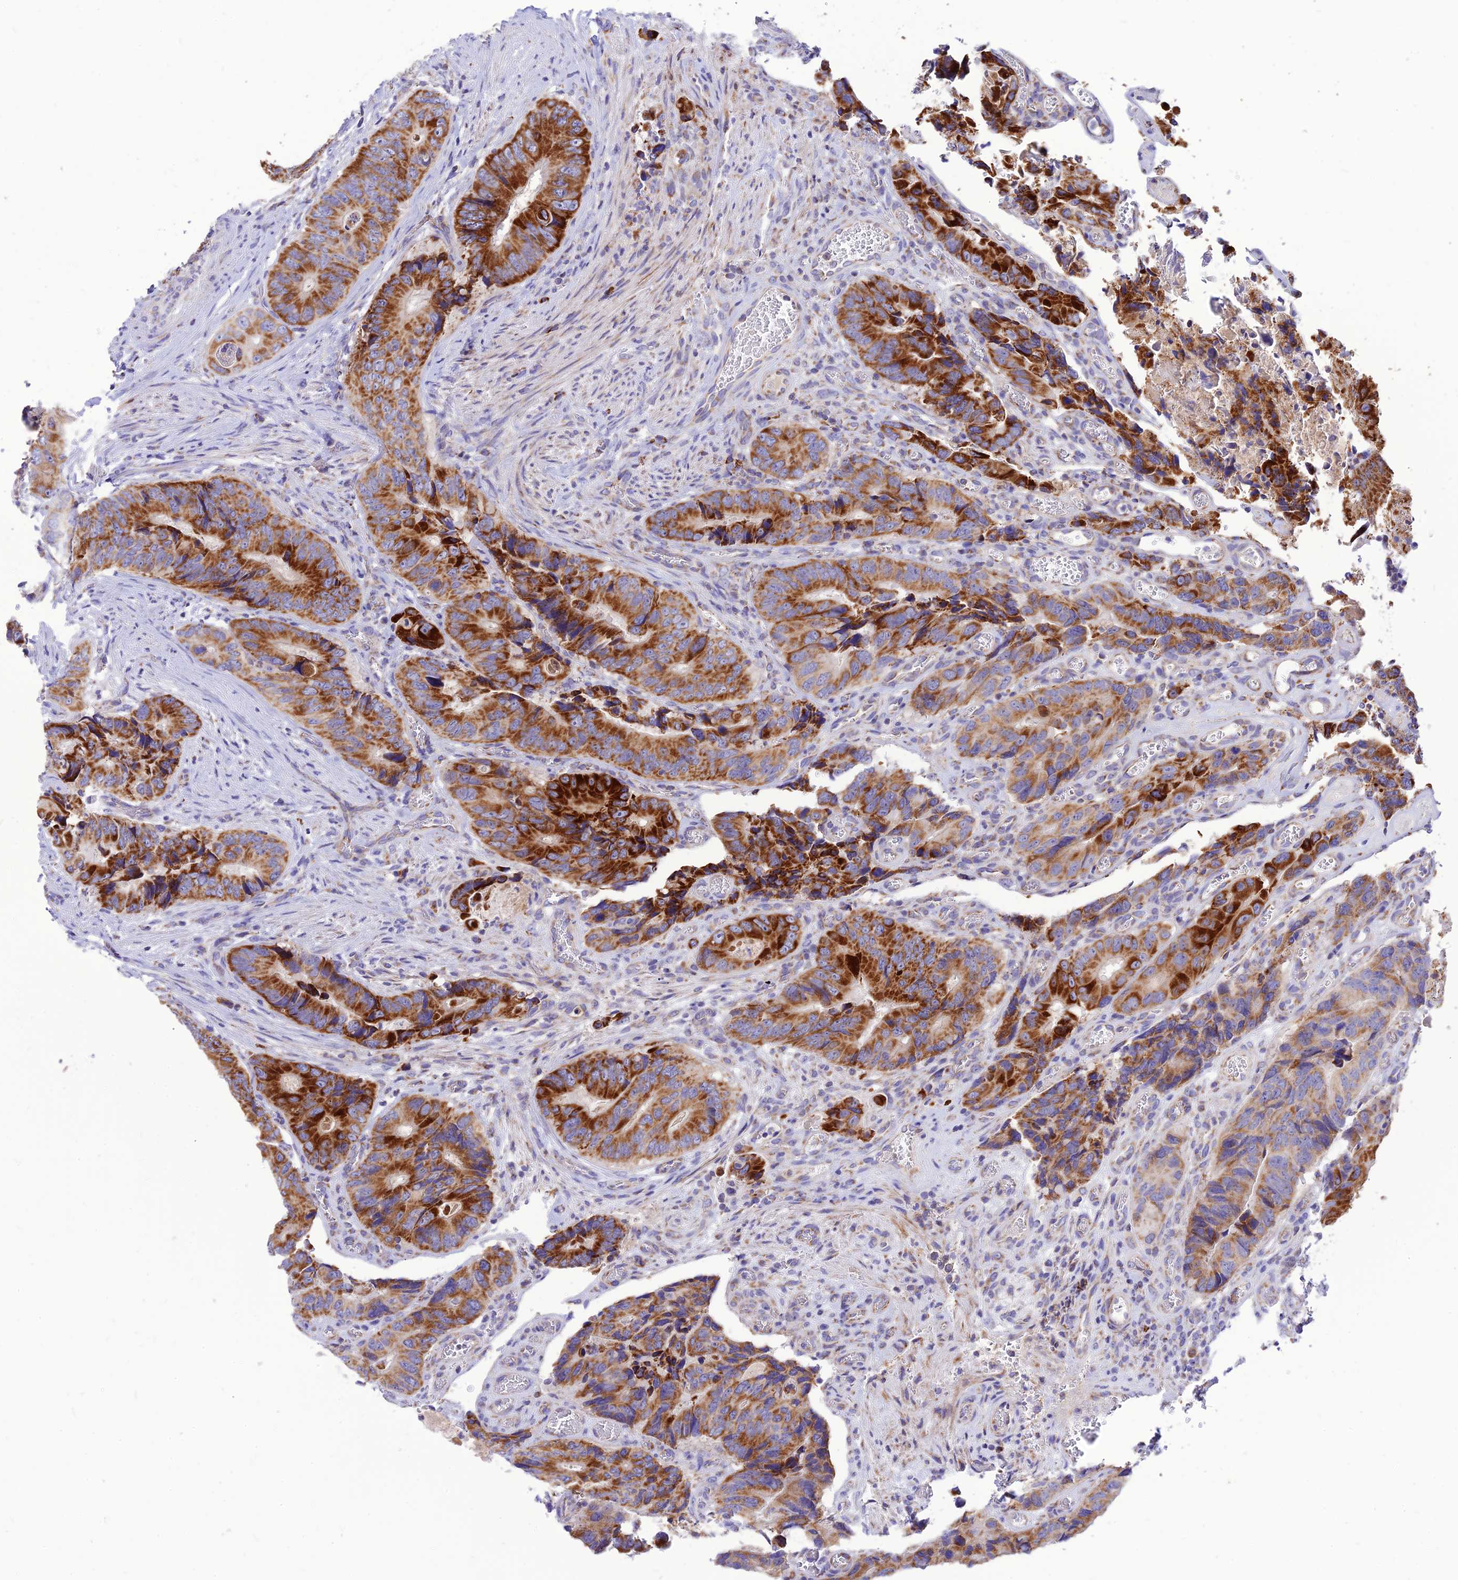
{"staining": {"intensity": "strong", "quantity": ">75%", "location": "cytoplasmic/membranous"}, "tissue": "colorectal cancer", "cell_type": "Tumor cells", "image_type": "cancer", "snomed": [{"axis": "morphology", "description": "Adenocarcinoma, NOS"}, {"axis": "topography", "description": "Colon"}], "caption": "The histopathology image exhibits immunohistochemical staining of colorectal cancer. There is strong cytoplasmic/membranous staining is present in about >75% of tumor cells. The staining was performed using DAB (3,3'-diaminobenzidine) to visualize the protein expression in brown, while the nuclei were stained in blue with hematoxylin (Magnification: 20x).", "gene": "ECI1", "patient": {"sex": "male", "age": 84}}